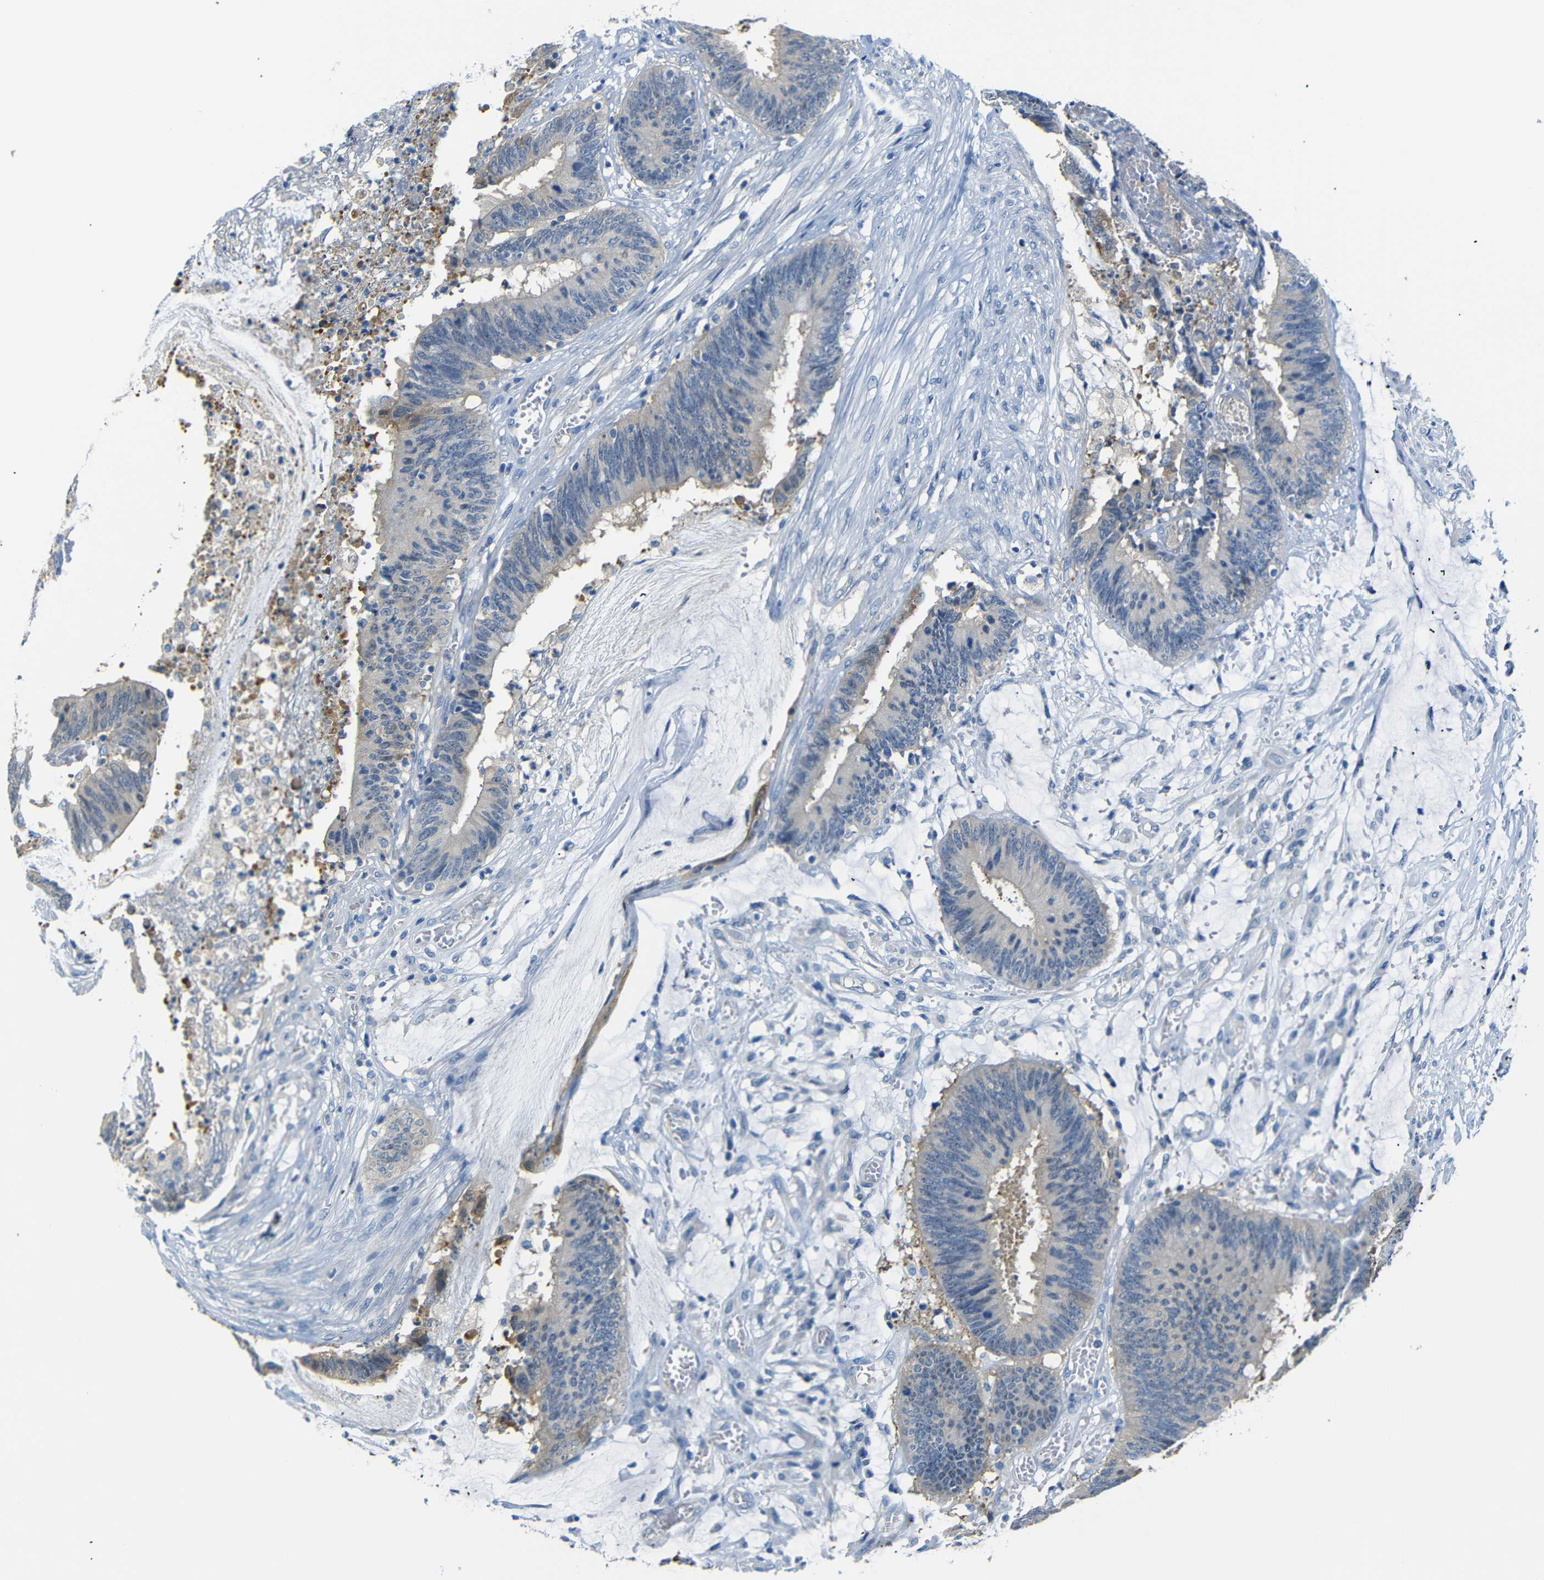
{"staining": {"intensity": "weak", "quantity": "25%-75%", "location": "cytoplasmic/membranous"}, "tissue": "colorectal cancer", "cell_type": "Tumor cells", "image_type": "cancer", "snomed": [{"axis": "morphology", "description": "Adenocarcinoma, NOS"}, {"axis": "topography", "description": "Rectum"}], "caption": "Protein analysis of colorectal cancer tissue demonstrates weak cytoplasmic/membranous expression in approximately 25%-75% of tumor cells. (Brightfield microscopy of DAB IHC at high magnification).", "gene": "SFN", "patient": {"sex": "female", "age": 66}}